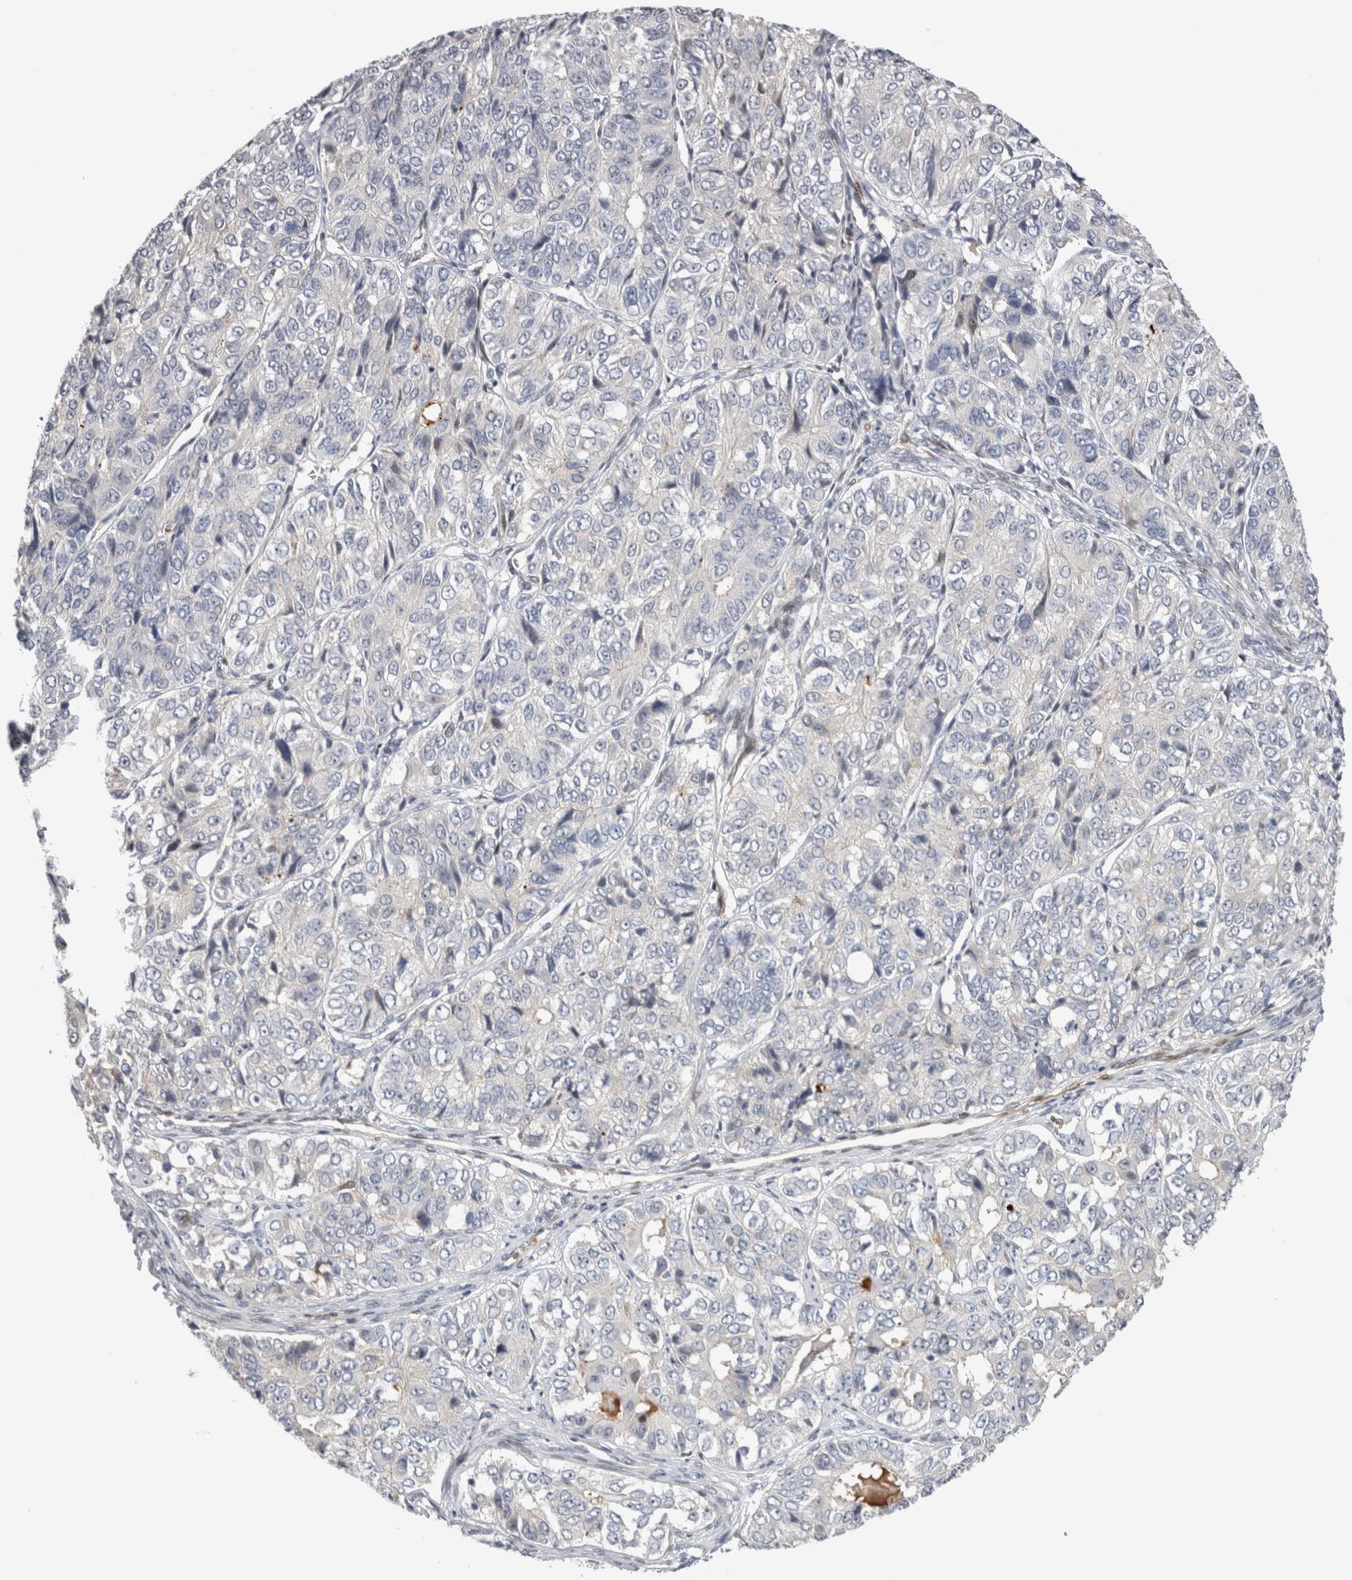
{"staining": {"intensity": "negative", "quantity": "none", "location": "none"}, "tissue": "ovarian cancer", "cell_type": "Tumor cells", "image_type": "cancer", "snomed": [{"axis": "morphology", "description": "Carcinoma, endometroid"}, {"axis": "topography", "description": "Ovary"}], "caption": "A high-resolution histopathology image shows immunohistochemistry (IHC) staining of ovarian cancer (endometroid carcinoma), which shows no significant staining in tumor cells.", "gene": "DMTN", "patient": {"sex": "female", "age": 51}}